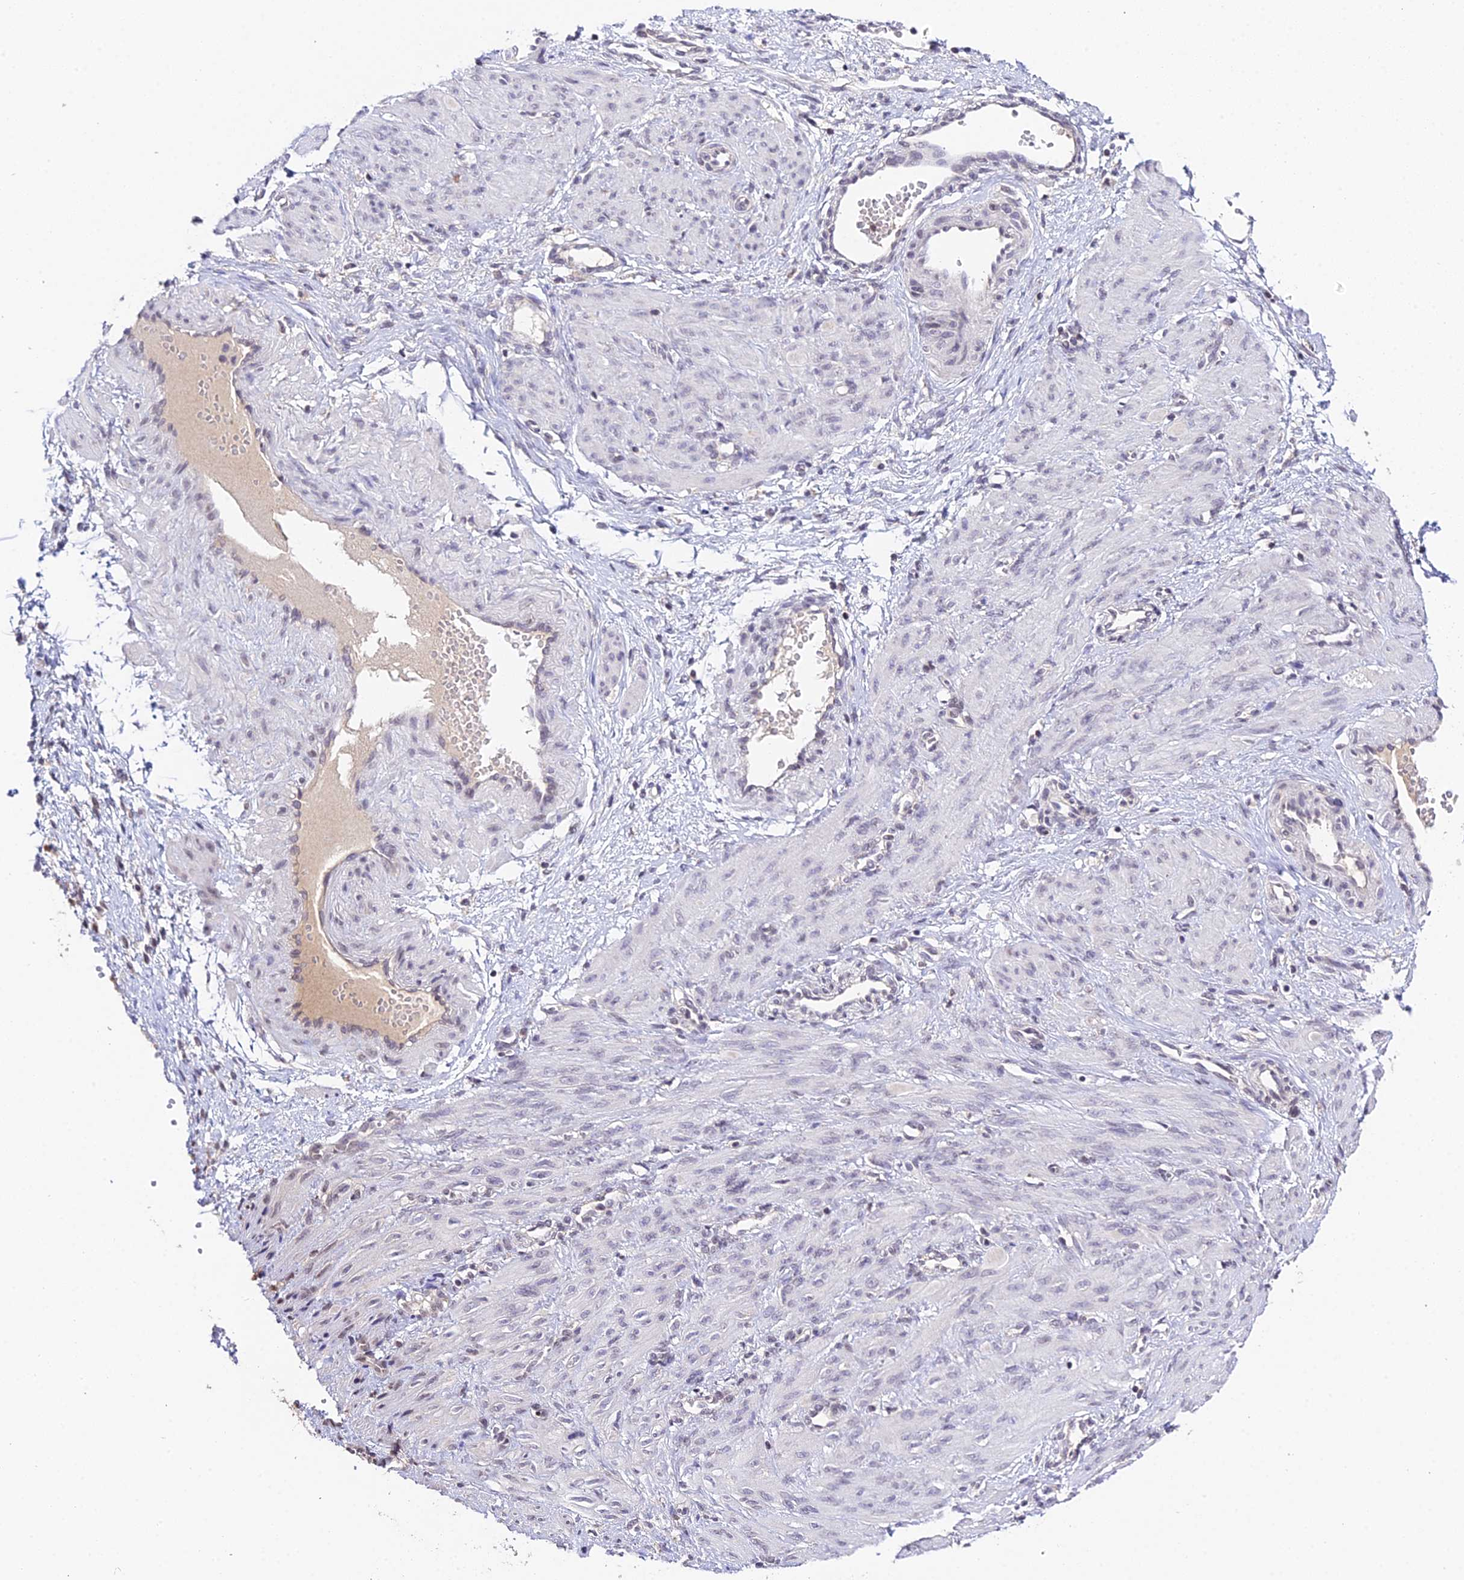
{"staining": {"intensity": "negative", "quantity": "none", "location": "none"}, "tissue": "smooth muscle", "cell_type": "Smooth muscle cells", "image_type": "normal", "snomed": [{"axis": "morphology", "description": "Normal tissue, NOS"}, {"axis": "topography", "description": "Endometrium"}], "caption": "Immunohistochemical staining of benign human smooth muscle shows no significant expression in smooth muscle cells.", "gene": "TEKT1", "patient": {"sex": "female", "age": 33}}